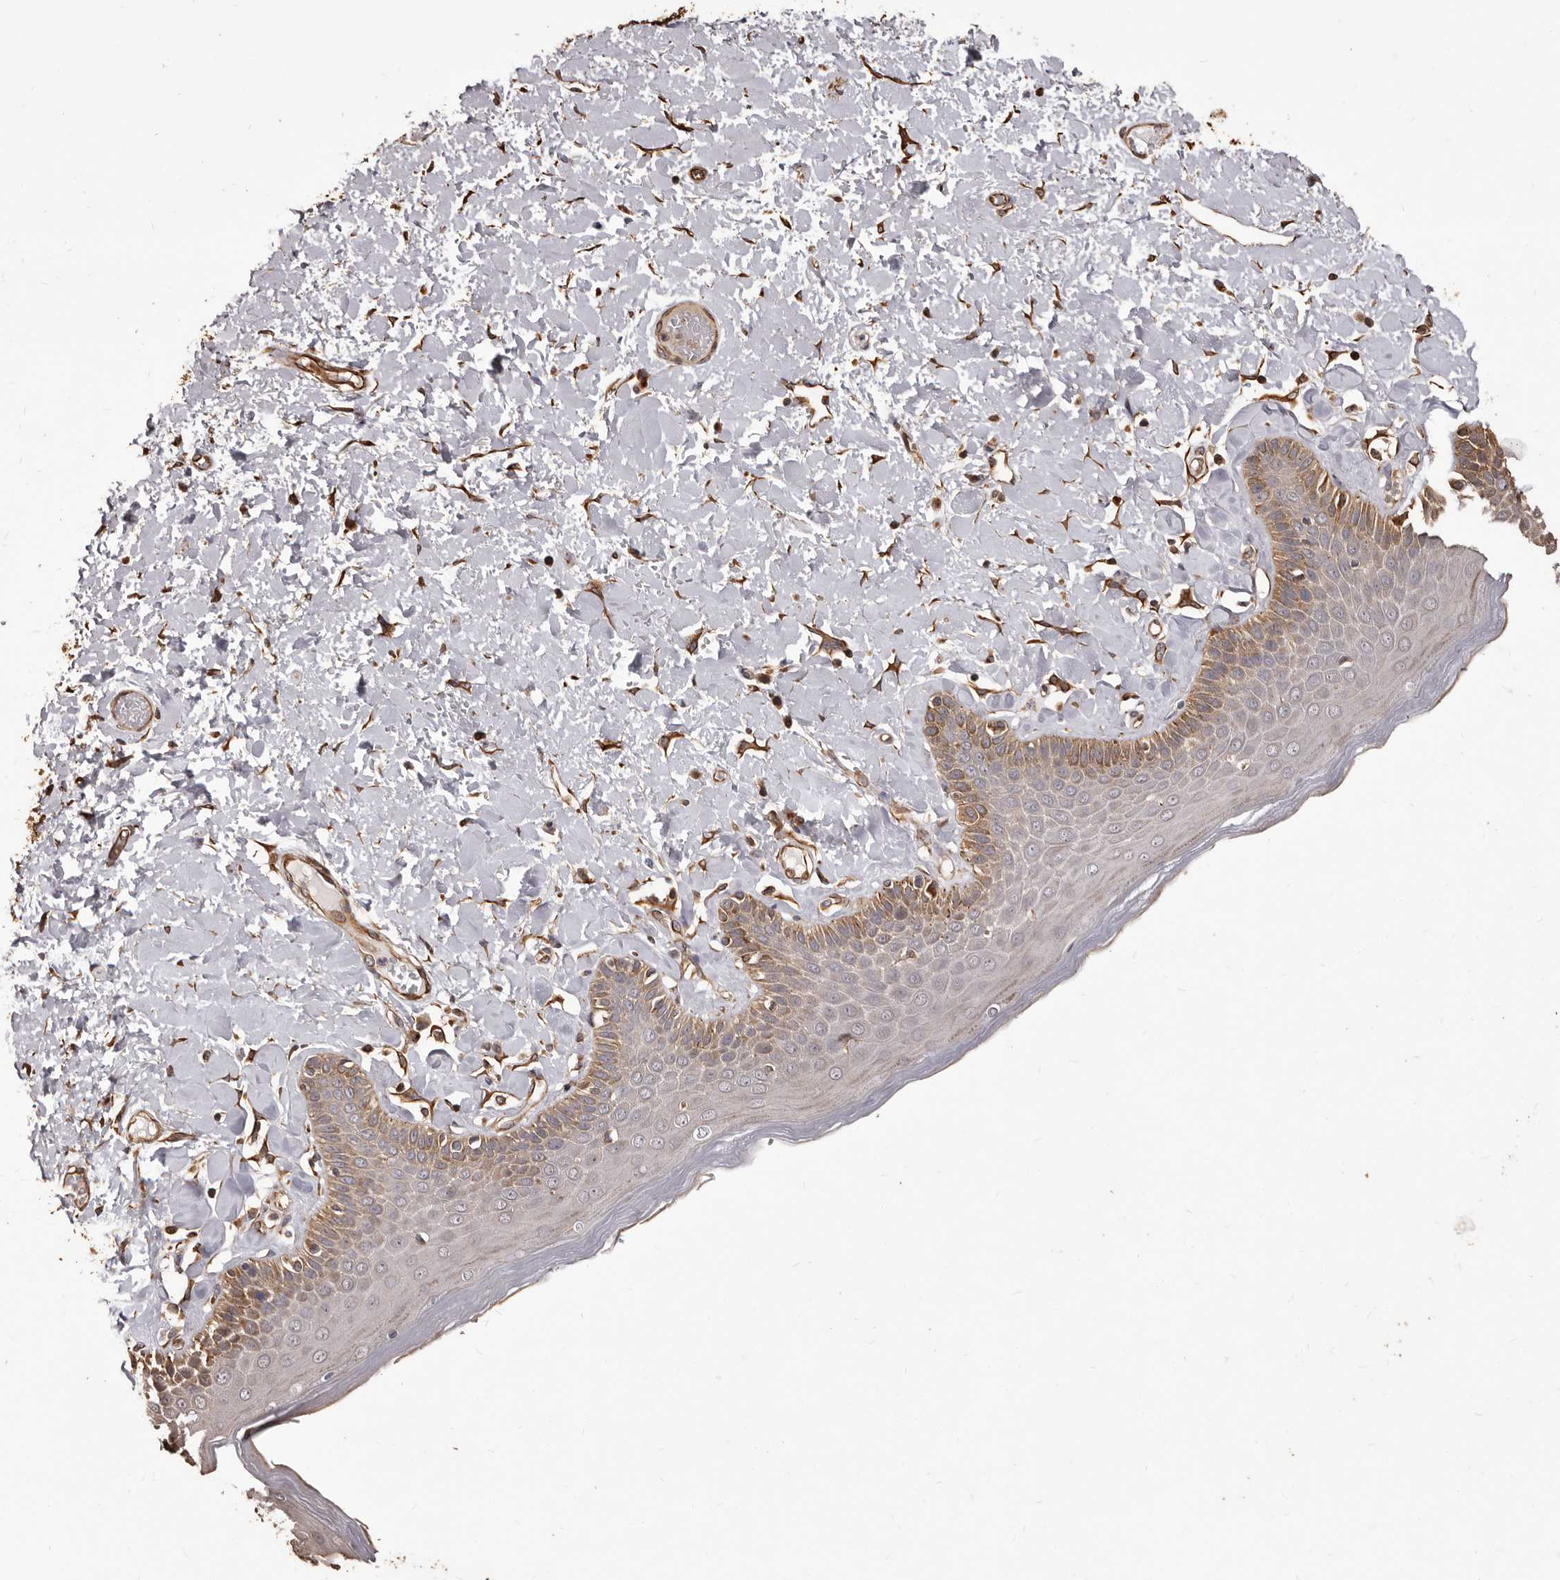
{"staining": {"intensity": "weak", "quantity": "25%-75%", "location": "cytoplasmic/membranous"}, "tissue": "skin", "cell_type": "Epidermal cells", "image_type": "normal", "snomed": [{"axis": "morphology", "description": "Normal tissue, NOS"}, {"axis": "topography", "description": "Anal"}], "caption": "A histopathology image showing weak cytoplasmic/membranous expression in approximately 25%-75% of epidermal cells in benign skin, as visualized by brown immunohistochemical staining.", "gene": "ALPK1", "patient": {"sex": "male", "age": 69}}